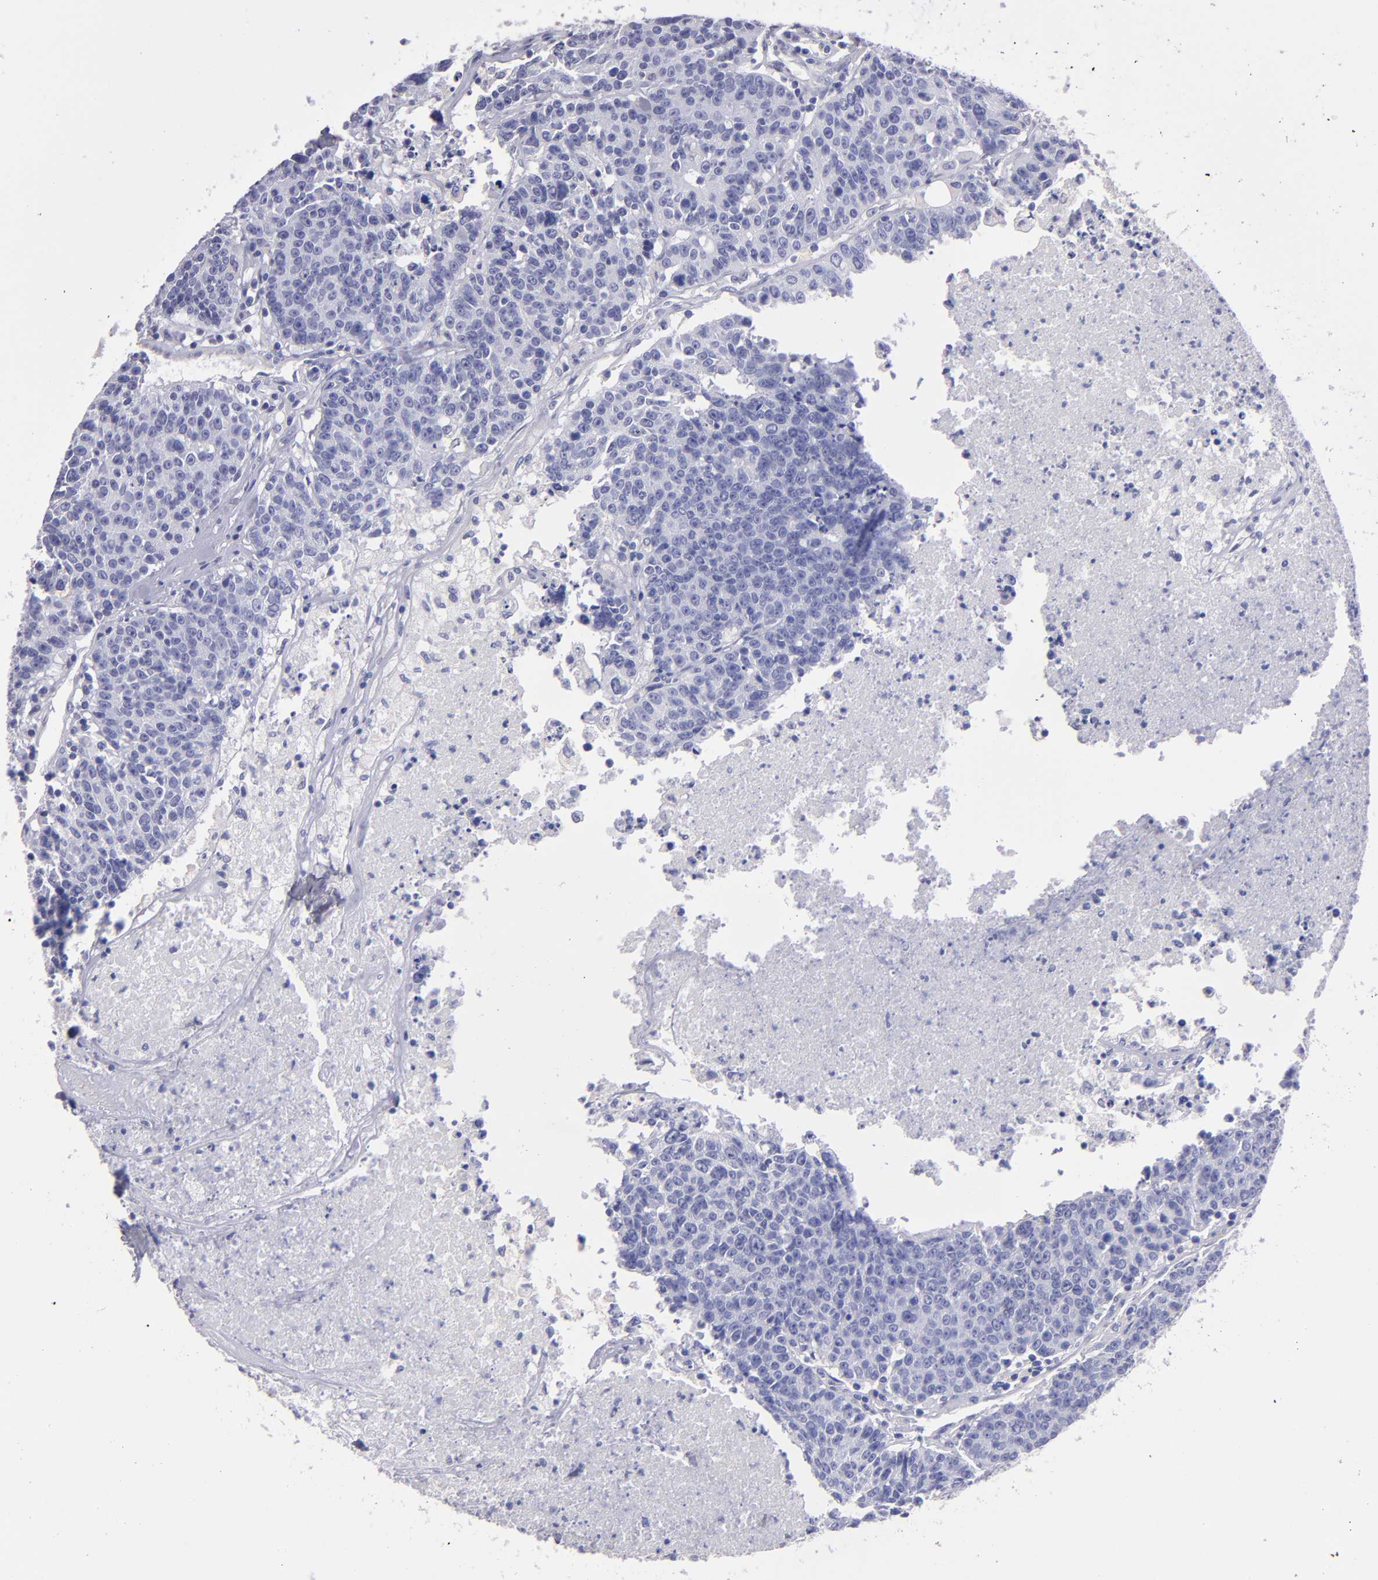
{"staining": {"intensity": "negative", "quantity": "none", "location": "none"}, "tissue": "colorectal cancer", "cell_type": "Tumor cells", "image_type": "cancer", "snomed": [{"axis": "morphology", "description": "Adenocarcinoma, NOS"}, {"axis": "topography", "description": "Colon"}], "caption": "The photomicrograph exhibits no significant staining in tumor cells of colorectal adenocarcinoma. (Brightfield microscopy of DAB (3,3'-diaminobenzidine) immunohistochemistry (IHC) at high magnification).", "gene": "TG", "patient": {"sex": "female", "age": 53}}